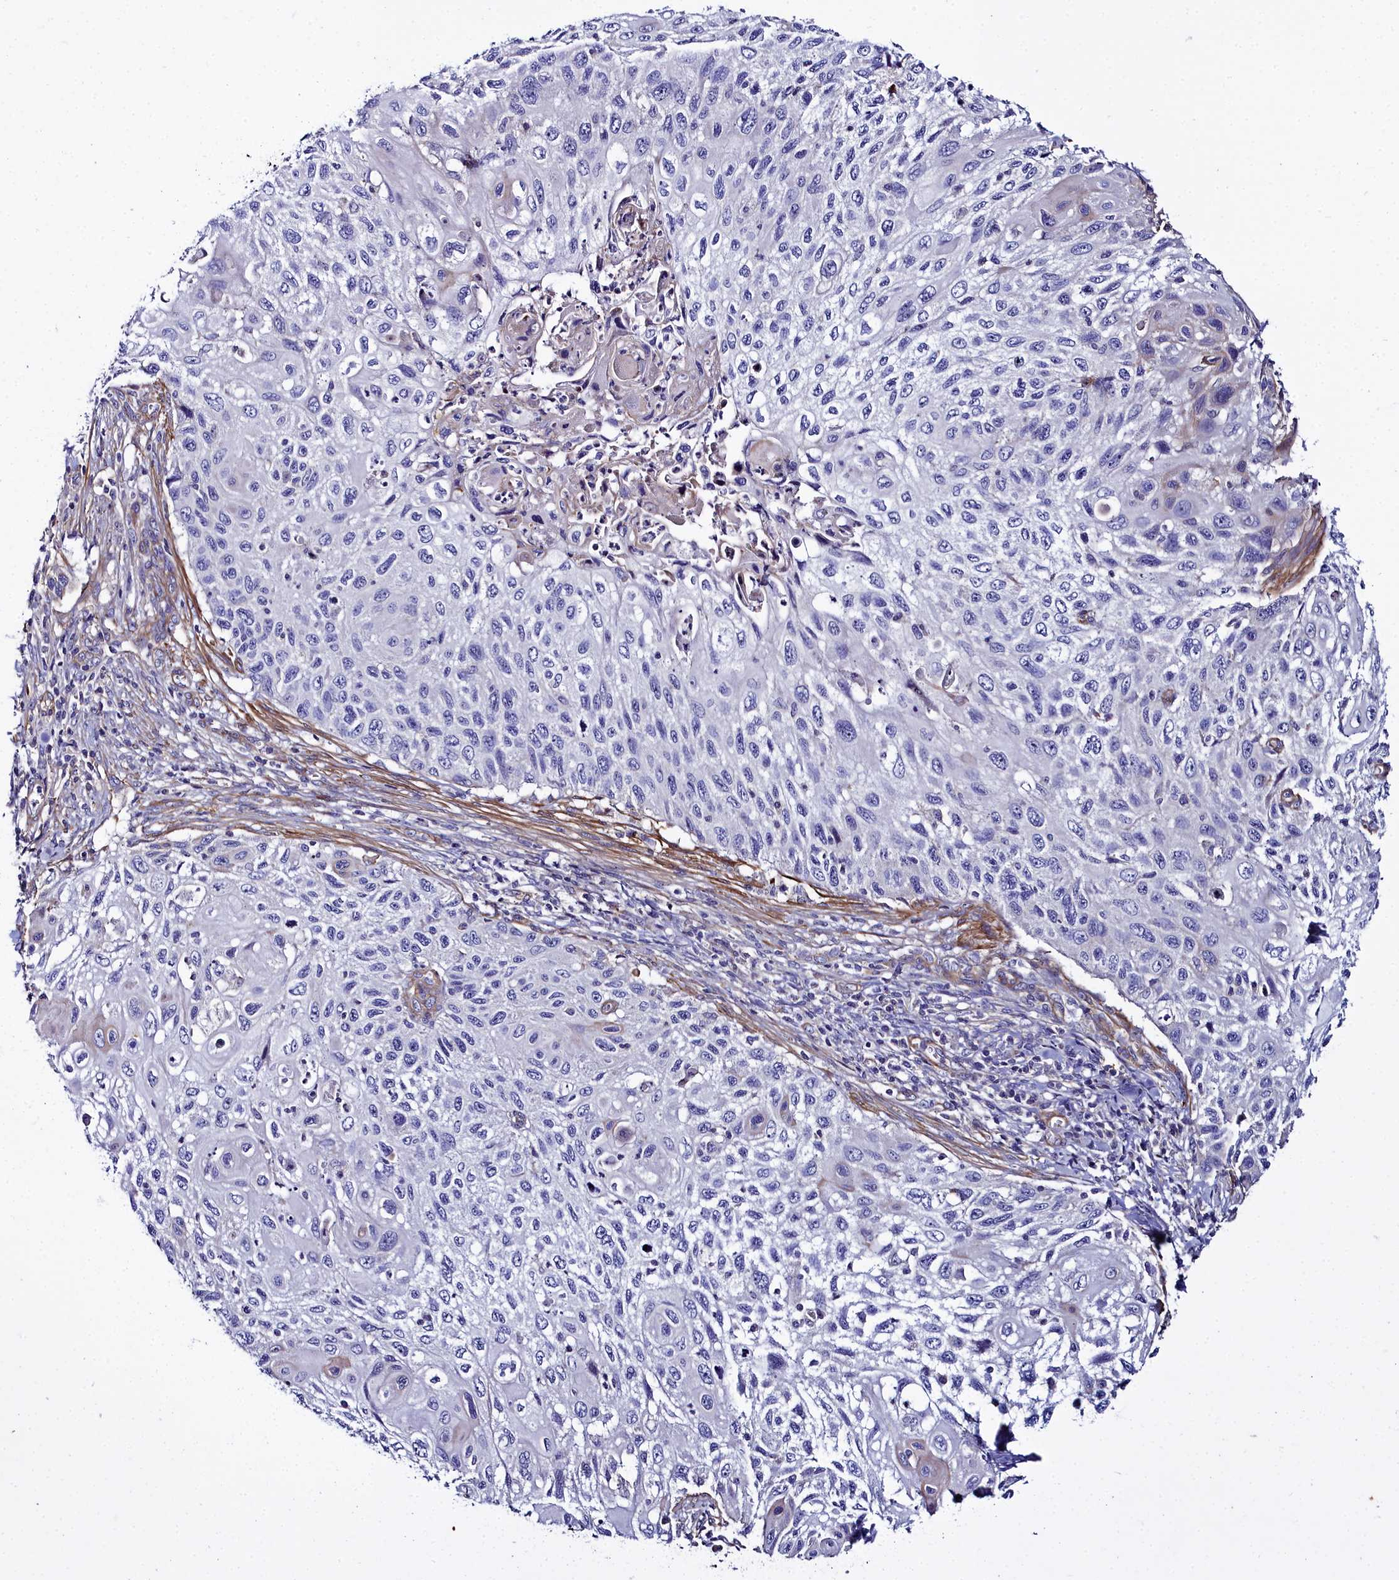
{"staining": {"intensity": "negative", "quantity": "none", "location": "none"}, "tissue": "cervical cancer", "cell_type": "Tumor cells", "image_type": "cancer", "snomed": [{"axis": "morphology", "description": "Squamous cell carcinoma, NOS"}, {"axis": "topography", "description": "Cervix"}], "caption": "Immunohistochemistry micrograph of neoplastic tissue: squamous cell carcinoma (cervical) stained with DAB (3,3'-diaminobenzidine) shows no significant protein positivity in tumor cells.", "gene": "FADS3", "patient": {"sex": "female", "age": 70}}